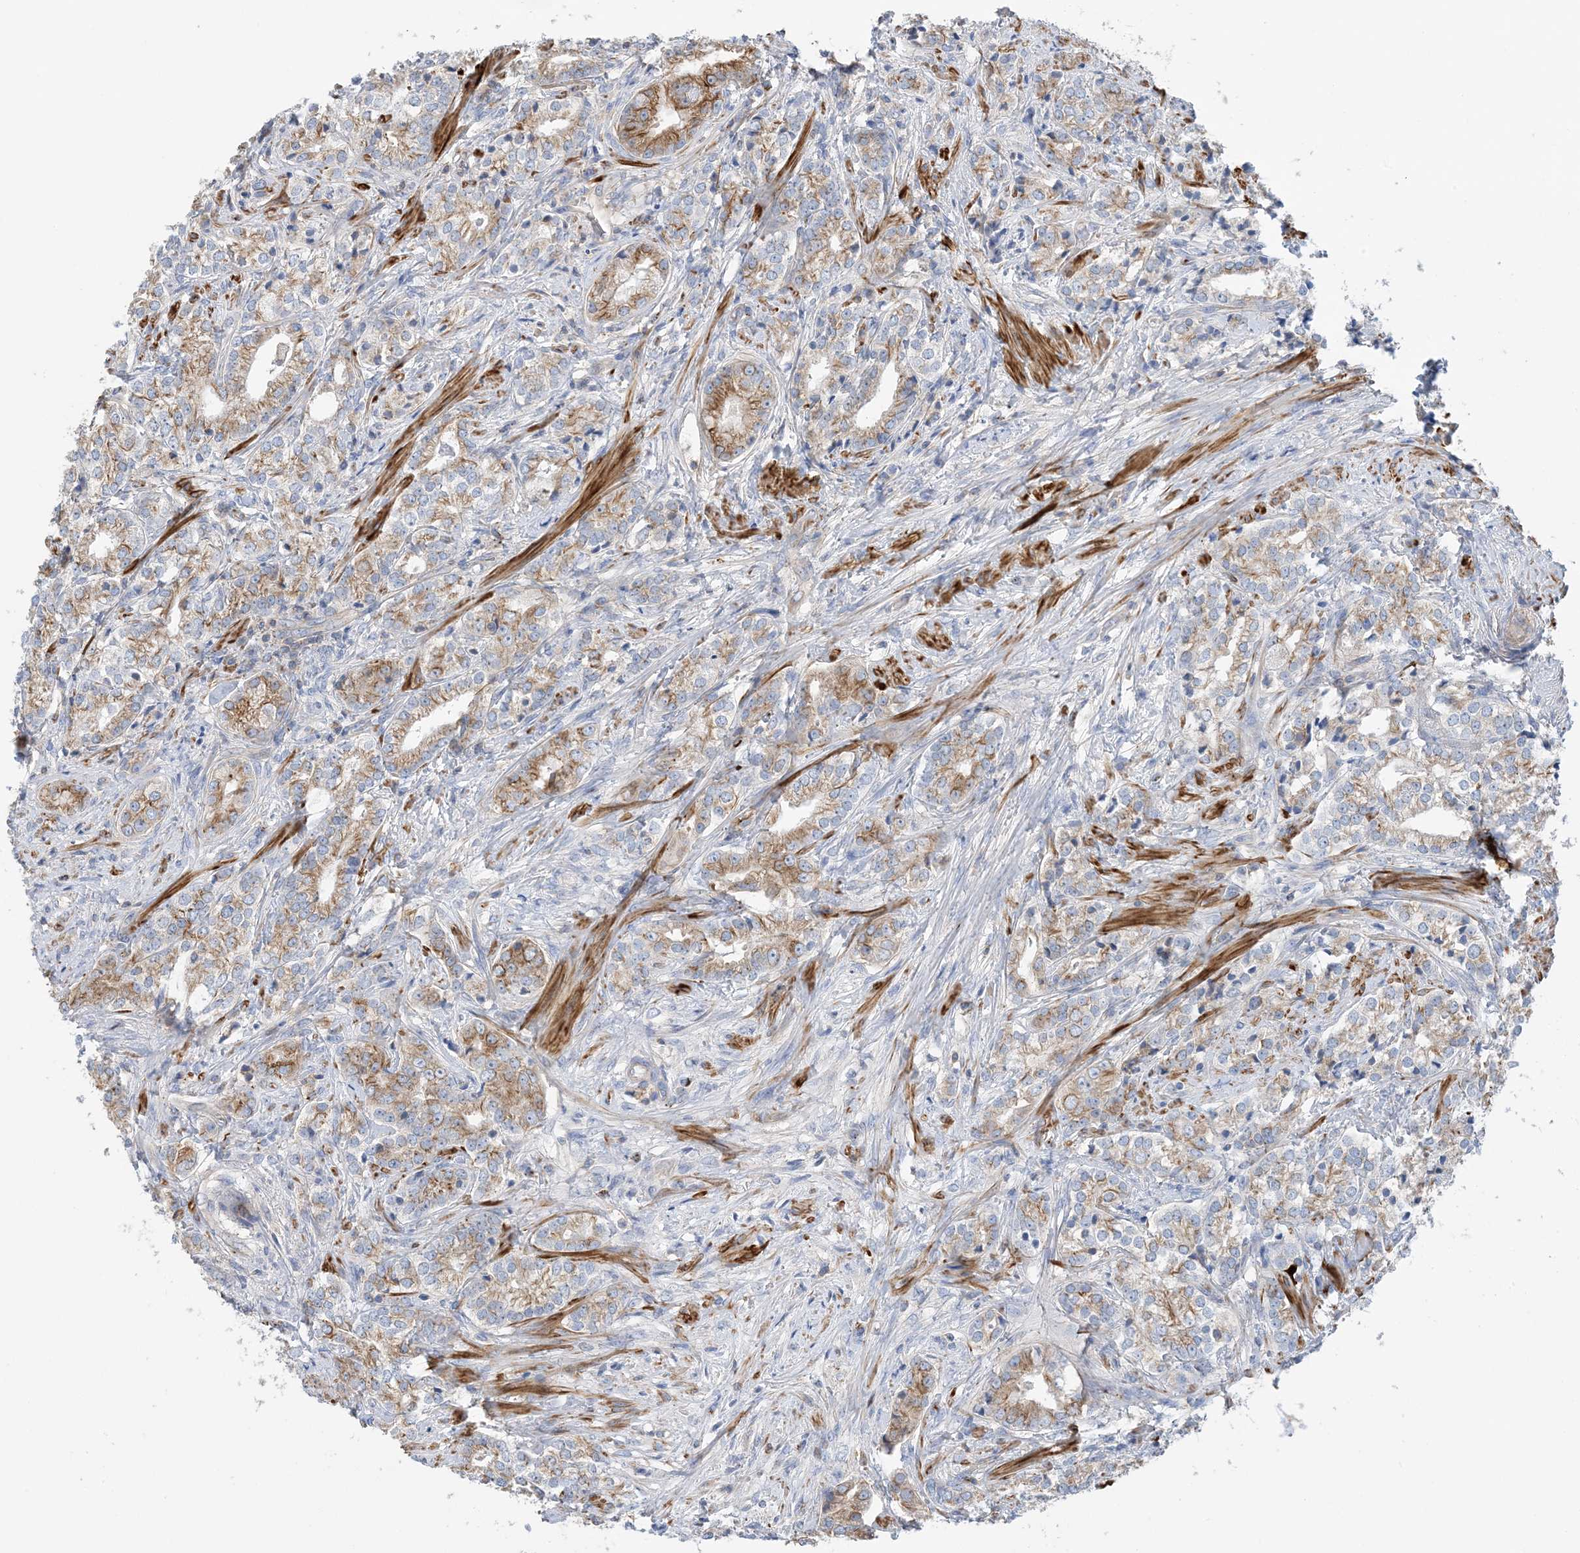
{"staining": {"intensity": "moderate", "quantity": "25%-75%", "location": "cytoplasmic/membranous"}, "tissue": "prostate cancer", "cell_type": "Tumor cells", "image_type": "cancer", "snomed": [{"axis": "morphology", "description": "Adenocarcinoma, High grade"}, {"axis": "topography", "description": "Prostate"}], "caption": "The immunohistochemical stain highlights moderate cytoplasmic/membranous positivity in tumor cells of prostate high-grade adenocarcinoma tissue.", "gene": "CALHM5", "patient": {"sex": "male", "age": 69}}